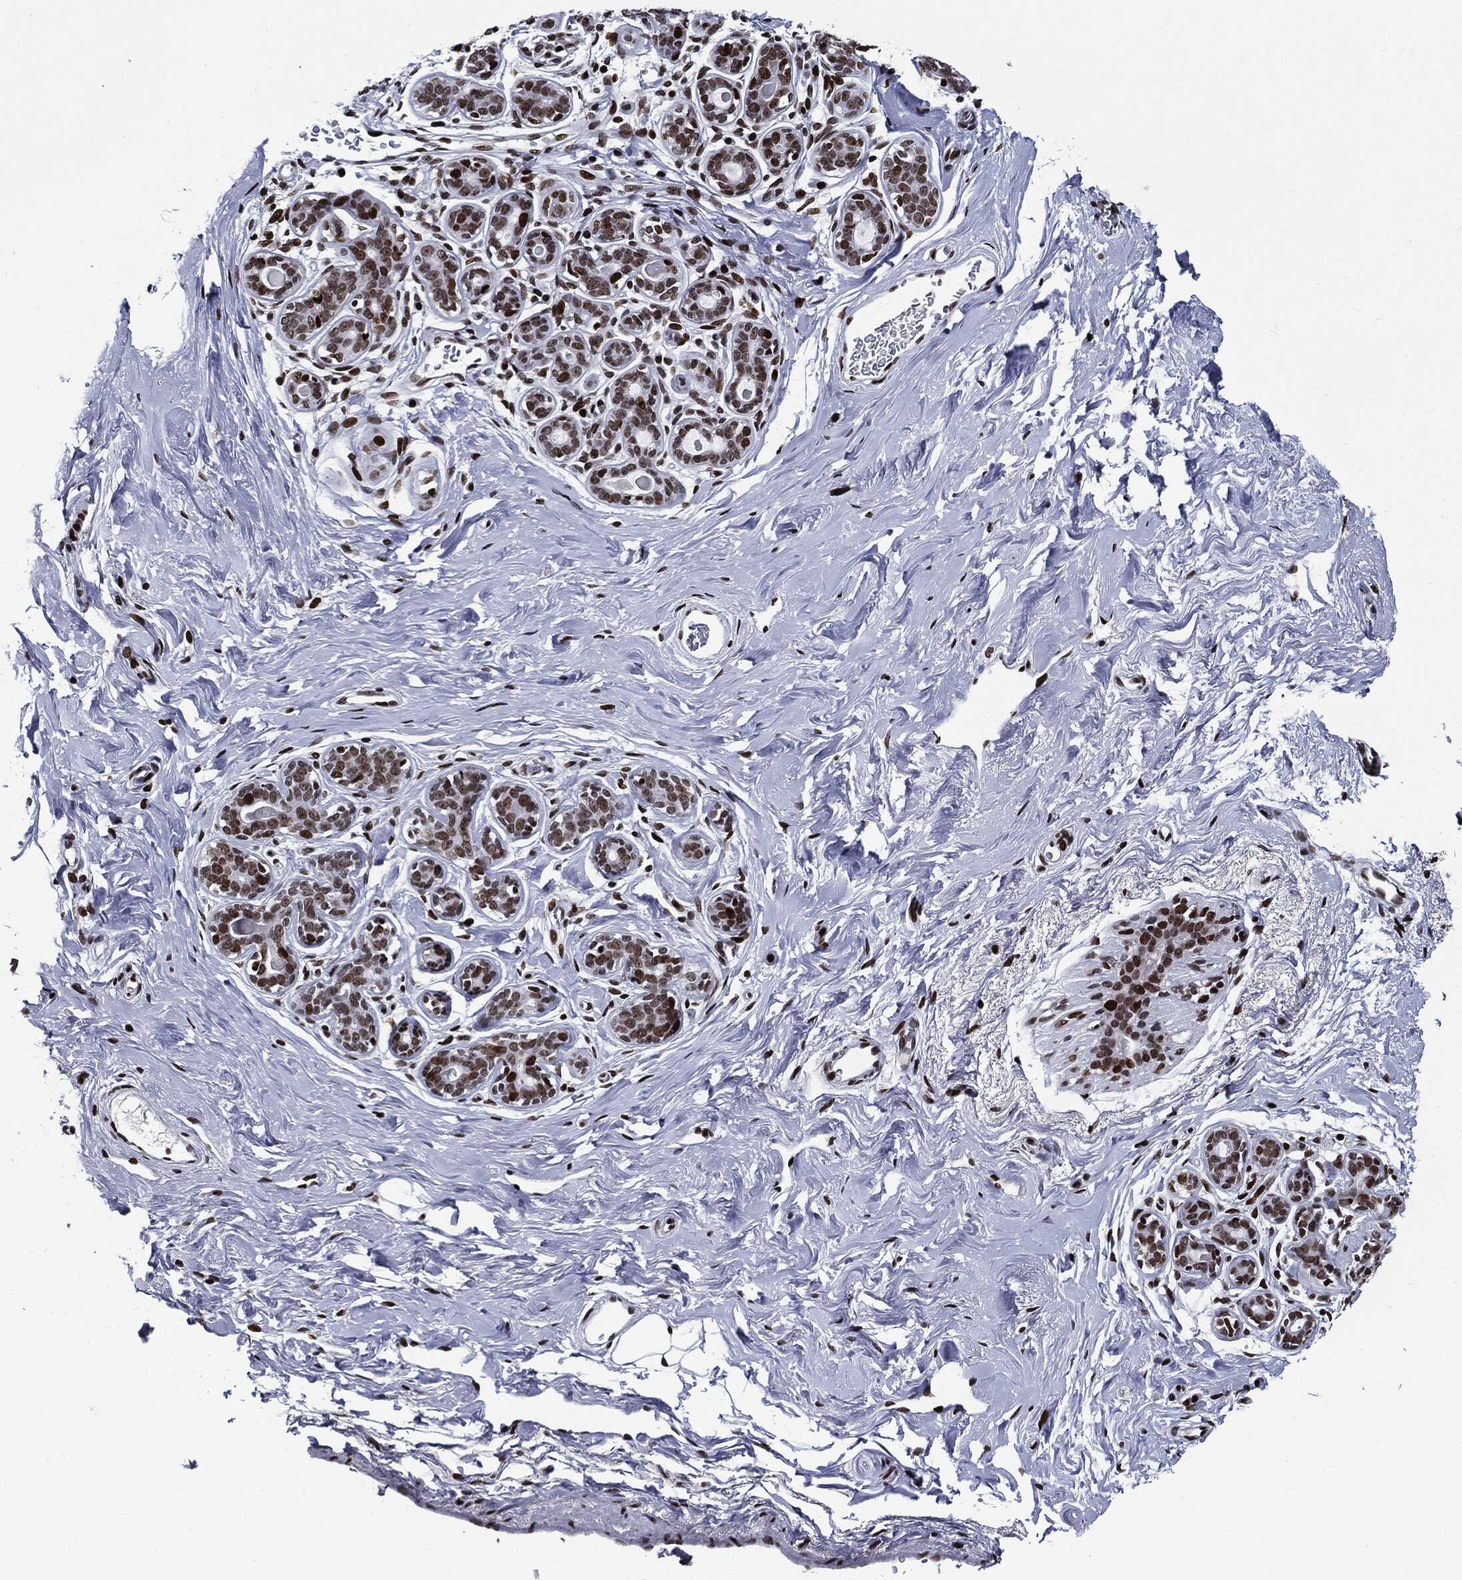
{"staining": {"intensity": "moderate", "quantity": ">75%", "location": "nuclear"}, "tissue": "breast", "cell_type": "Glandular cells", "image_type": "normal", "snomed": [{"axis": "morphology", "description": "Normal tissue, NOS"}, {"axis": "topography", "description": "Skin"}, {"axis": "topography", "description": "Breast"}], "caption": "A medium amount of moderate nuclear staining is identified in about >75% of glandular cells in unremarkable breast.", "gene": "ZFP91", "patient": {"sex": "female", "age": 43}}